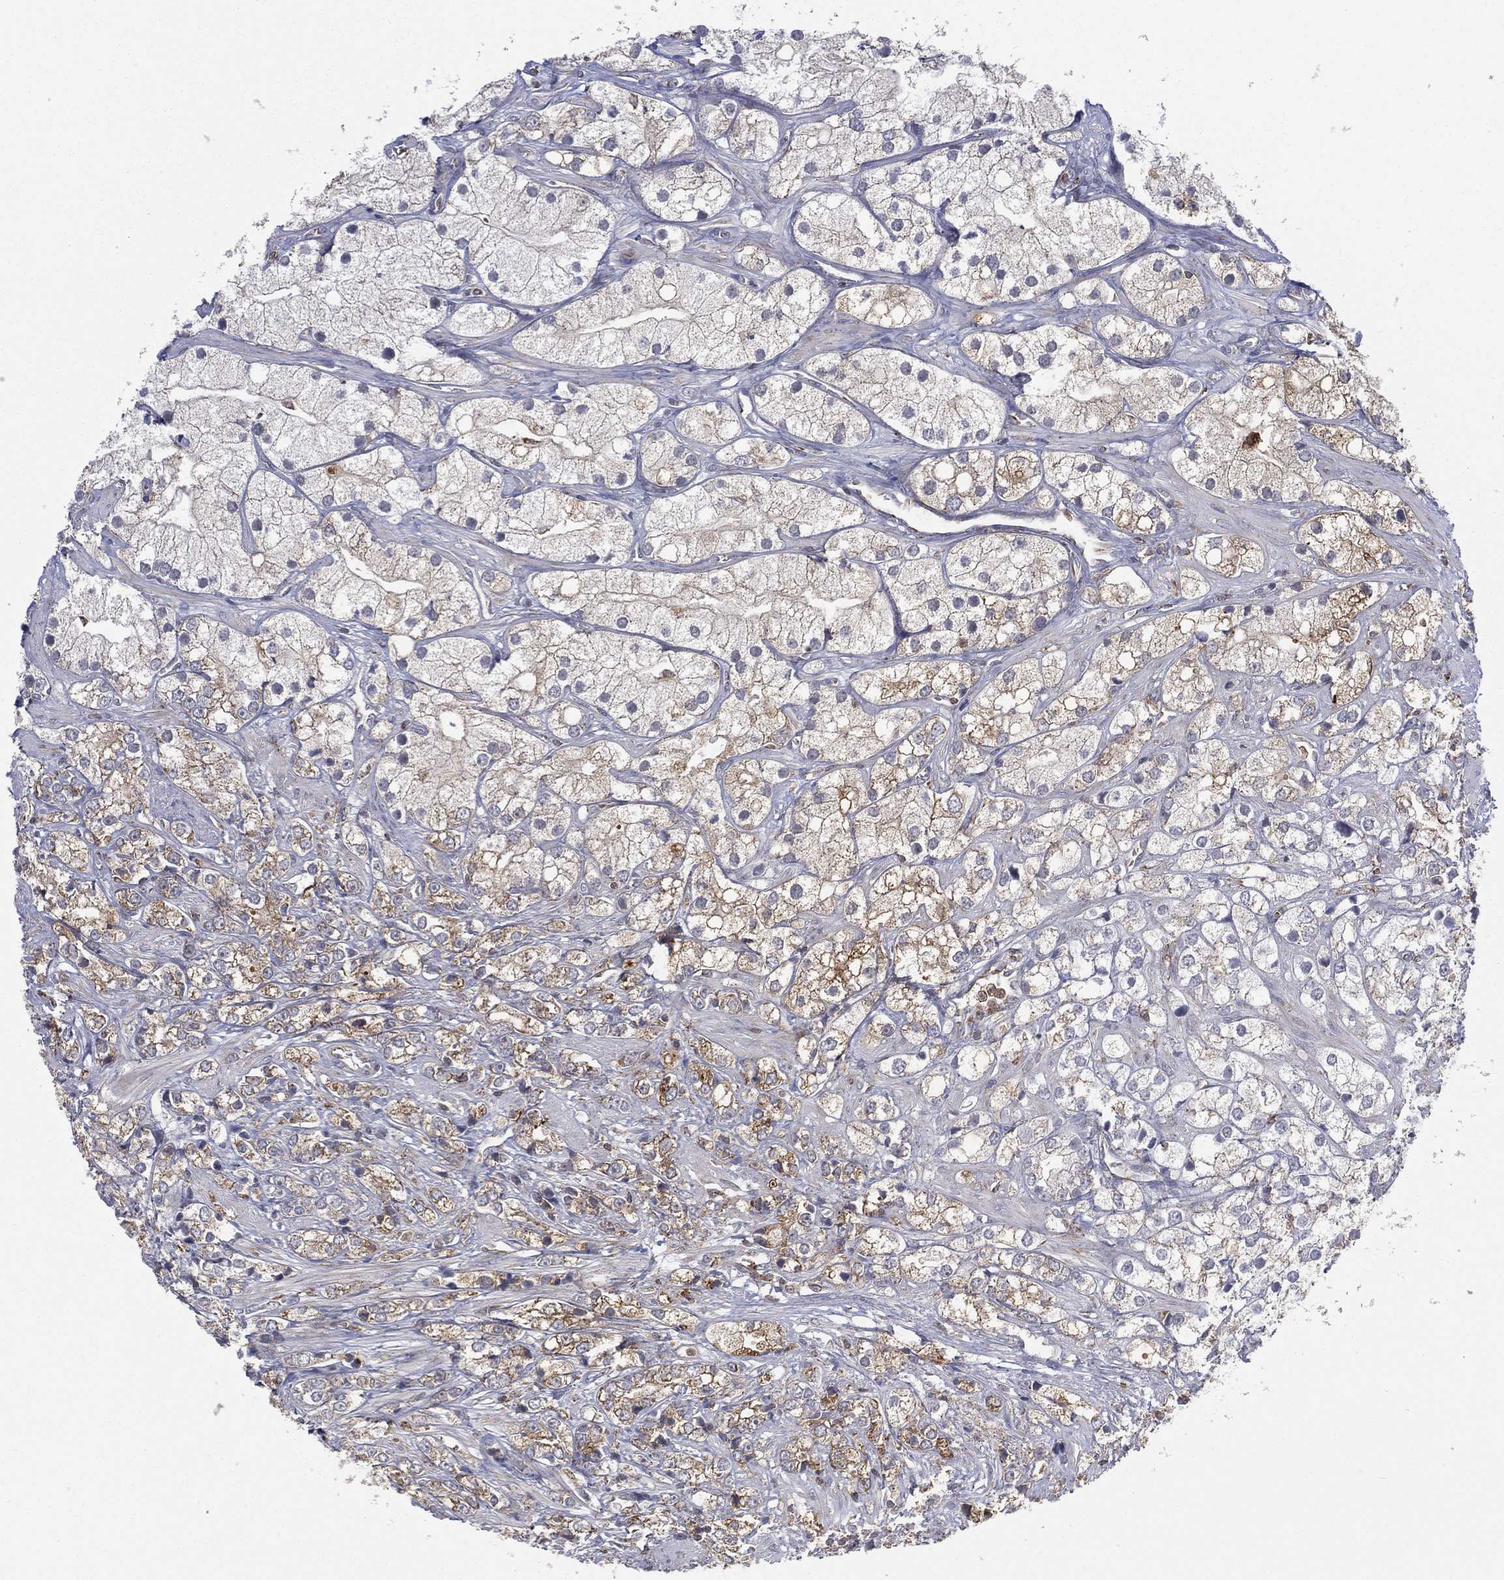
{"staining": {"intensity": "moderate", "quantity": "25%-75%", "location": "cytoplasmic/membranous"}, "tissue": "prostate cancer", "cell_type": "Tumor cells", "image_type": "cancer", "snomed": [{"axis": "morphology", "description": "Adenocarcinoma, NOS"}, {"axis": "topography", "description": "Prostate and seminal vesicle, NOS"}, {"axis": "topography", "description": "Prostate"}], "caption": "Prostate adenocarcinoma tissue reveals moderate cytoplasmic/membranous staining in about 25%-75% of tumor cells, visualized by immunohistochemistry. The staining was performed using DAB to visualize the protein expression in brown, while the nuclei were stained in blue with hematoxylin (Magnification: 20x).", "gene": "RIN3", "patient": {"sex": "male", "age": 79}}